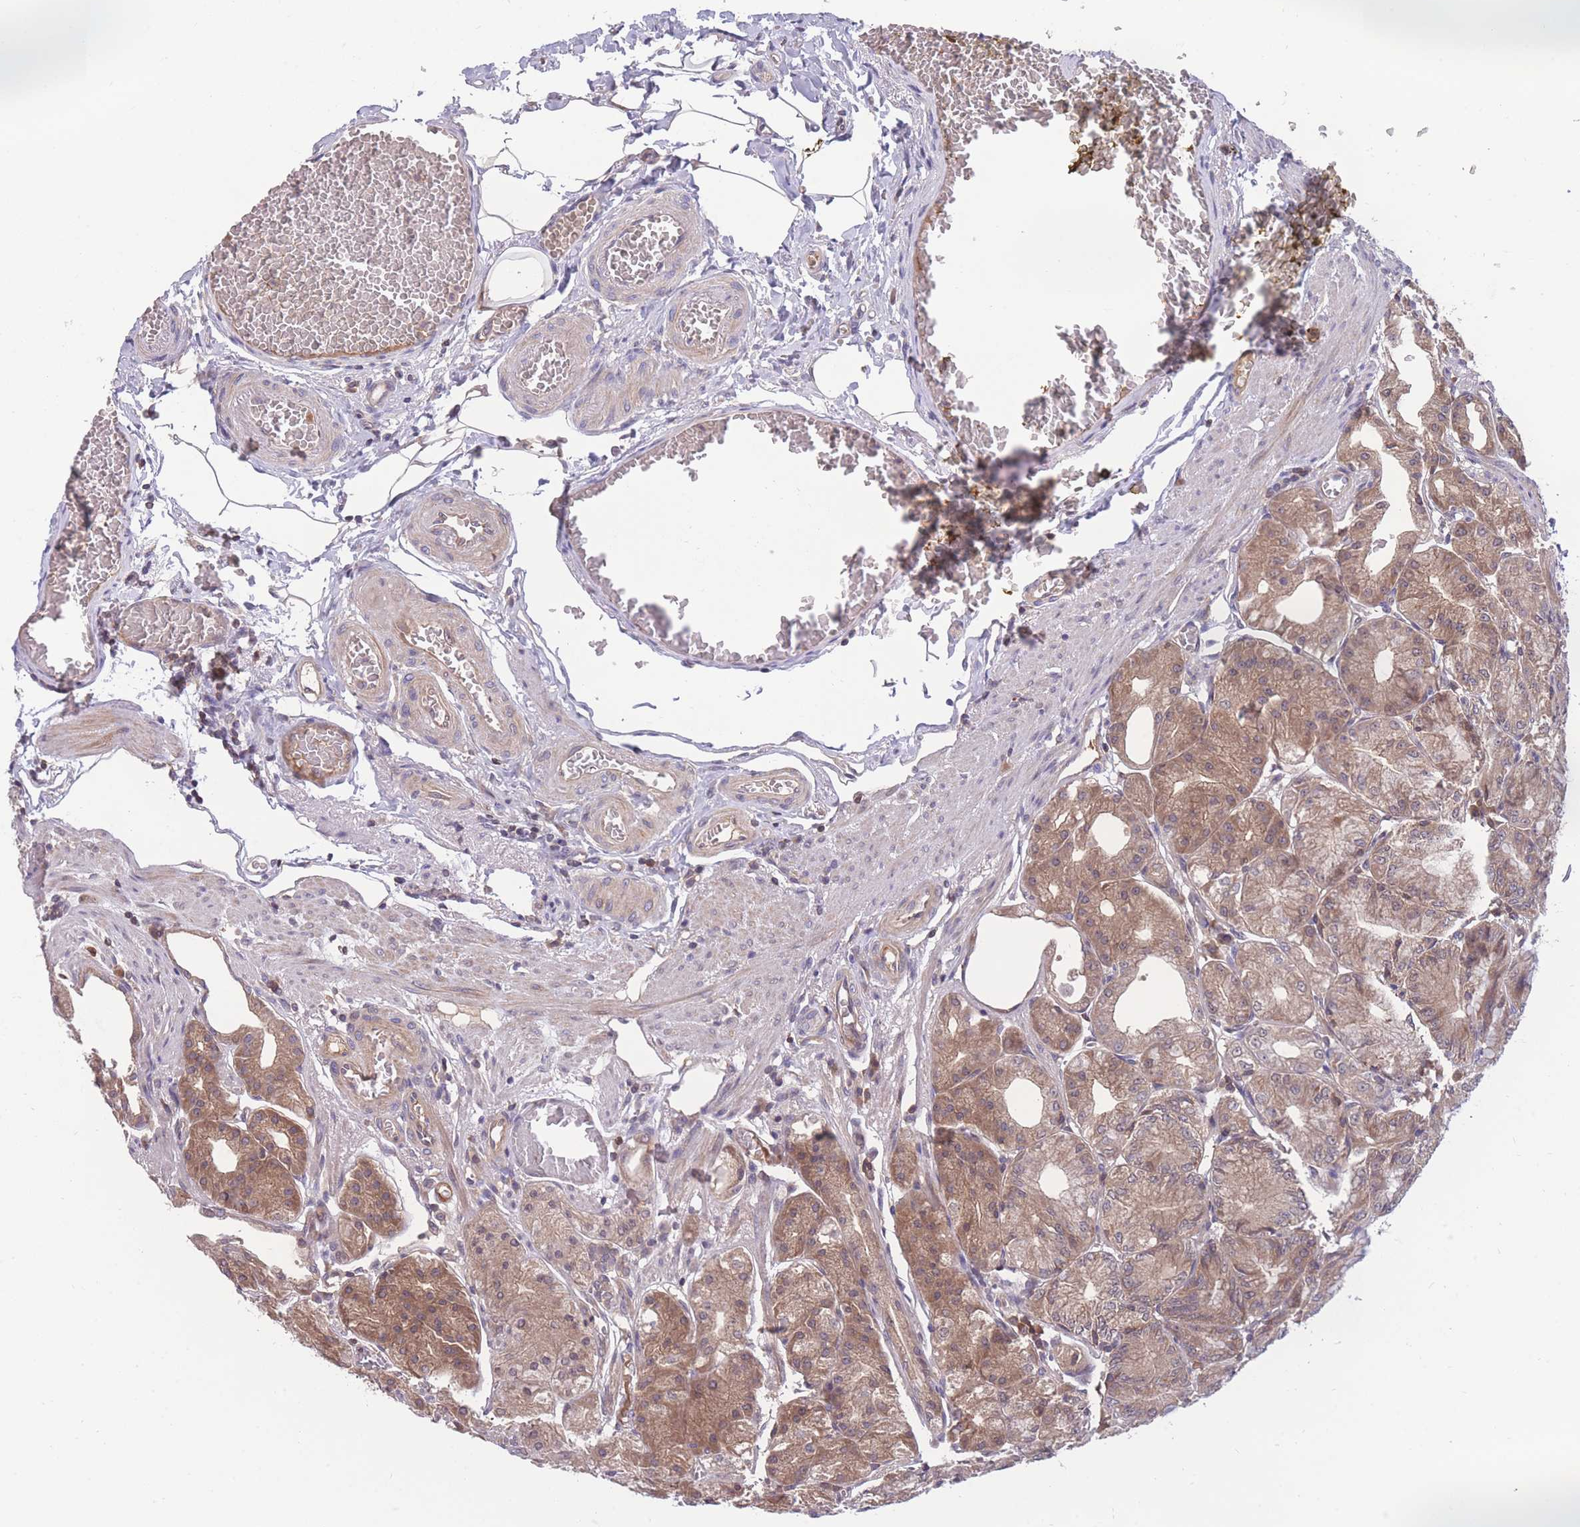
{"staining": {"intensity": "moderate", "quantity": ">75%", "location": "cytoplasmic/membranous"}, "tissue": "stomach", "cell_type": "Glandular cells", "image_type": "normal", "snomed": [{"axis": "morphology", "description": "Normal tissue, NOS"}, {"axis": "topography", "description": "Stomach, upper"}, {"axis": "topography", "description": "Stomach, lower"}], "caption": "Immunohistochemical staining of normal human stomach displays moderate cytoplasmic/membranous protein positivity in about >75% of glandular cells.", "gene": "UBE2NL", "patient": {"sex": "male", "age": 71}}